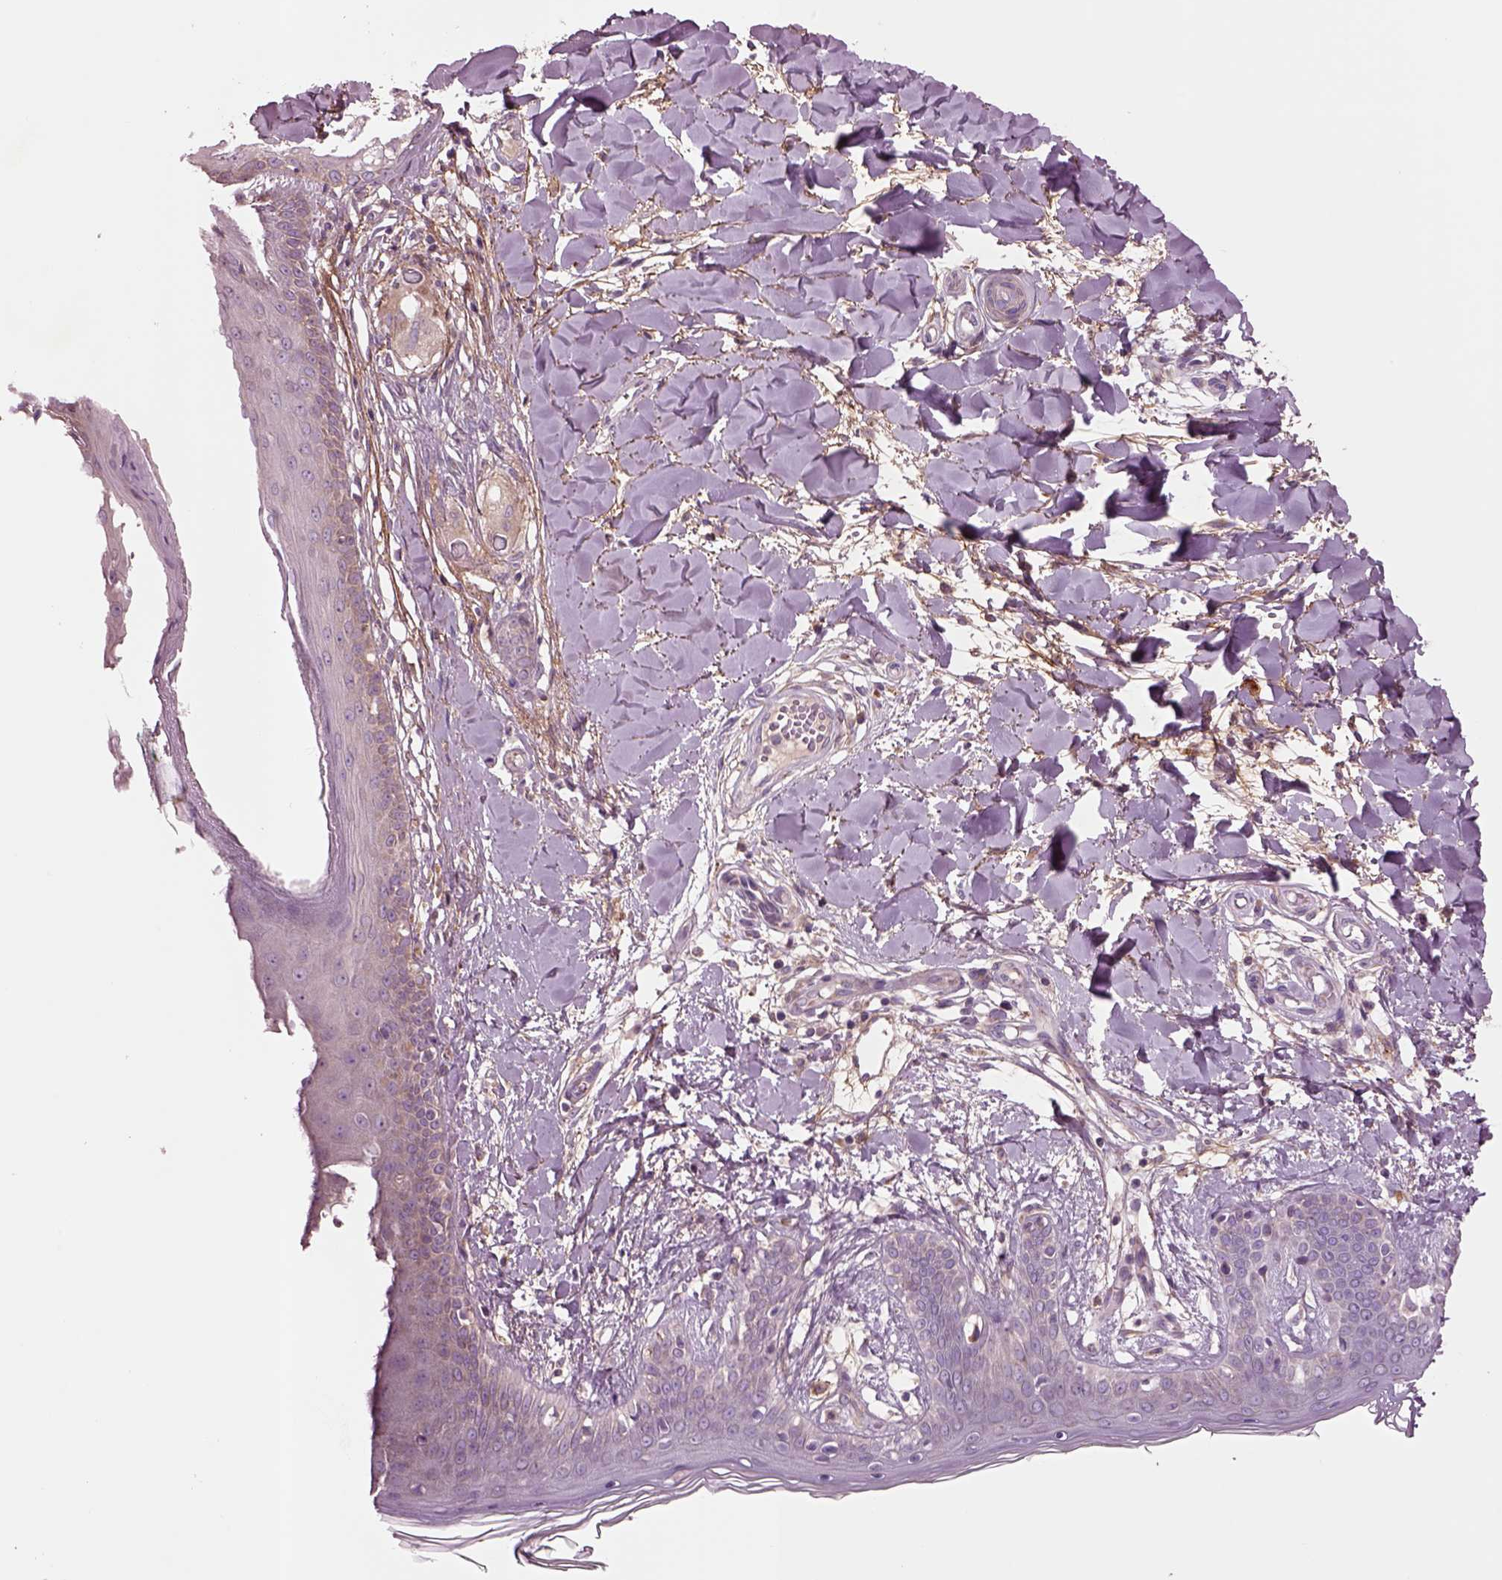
{"staining": {"intensity": "negative", "quantity": "none", "location": "none"}, "tissue": "skin", "cell_type": "Fibroblasts", "image_type": "normal", "snomed": [{"axis": "morphology", "description": "Normal tissue, NOS"}, {"axis": "topography", "description": "Skin"}], "caption": "Immunohistochemistry (IHC) histopathology image of unremarkable skin: skin stained with DAB reveals no significant protein expression in fibroblasts.", "gene": "SEC23A", "patient": {"sex": "female", "age": 34}}